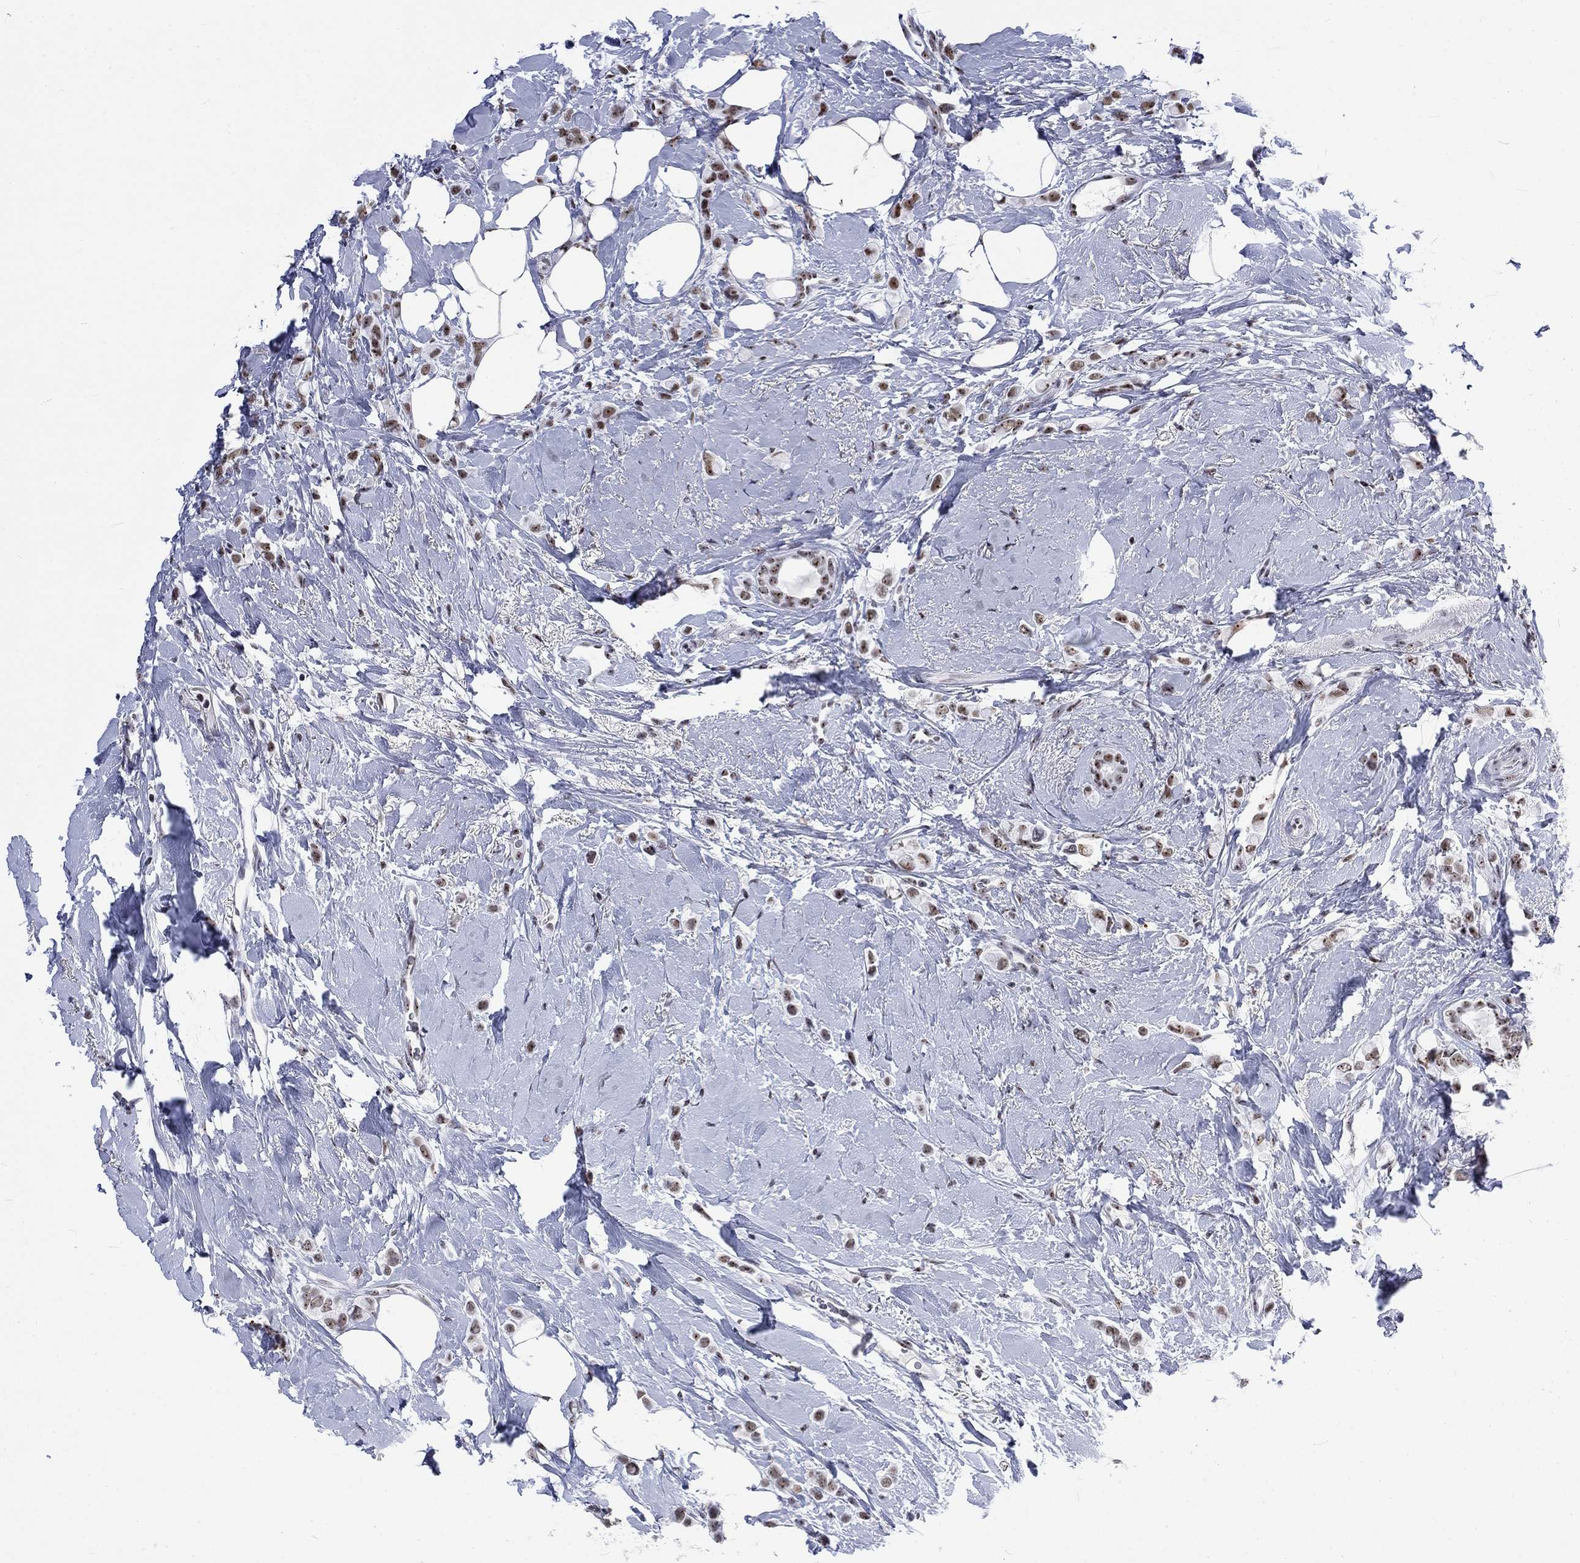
{"staining": {"intensity": "moderate", "quantity": "25%-75%", "location": "nuclear"}, "tissue": "breast cancer", "cell_type": "Tumor cells", "image_type": "cancer", "snomed": [{"axis": "morphology", "description": "Lobular carcinoma"}, {"axis": "topography", "description": "Breast"}], "caption": "Moderate nuclear protein expression is present in approximately 25%-75% of tumor cells in breast cancer (lobular carcinoma).", "gene": "CSRNP3", "patient": {"sex": "female", "age": 66}}